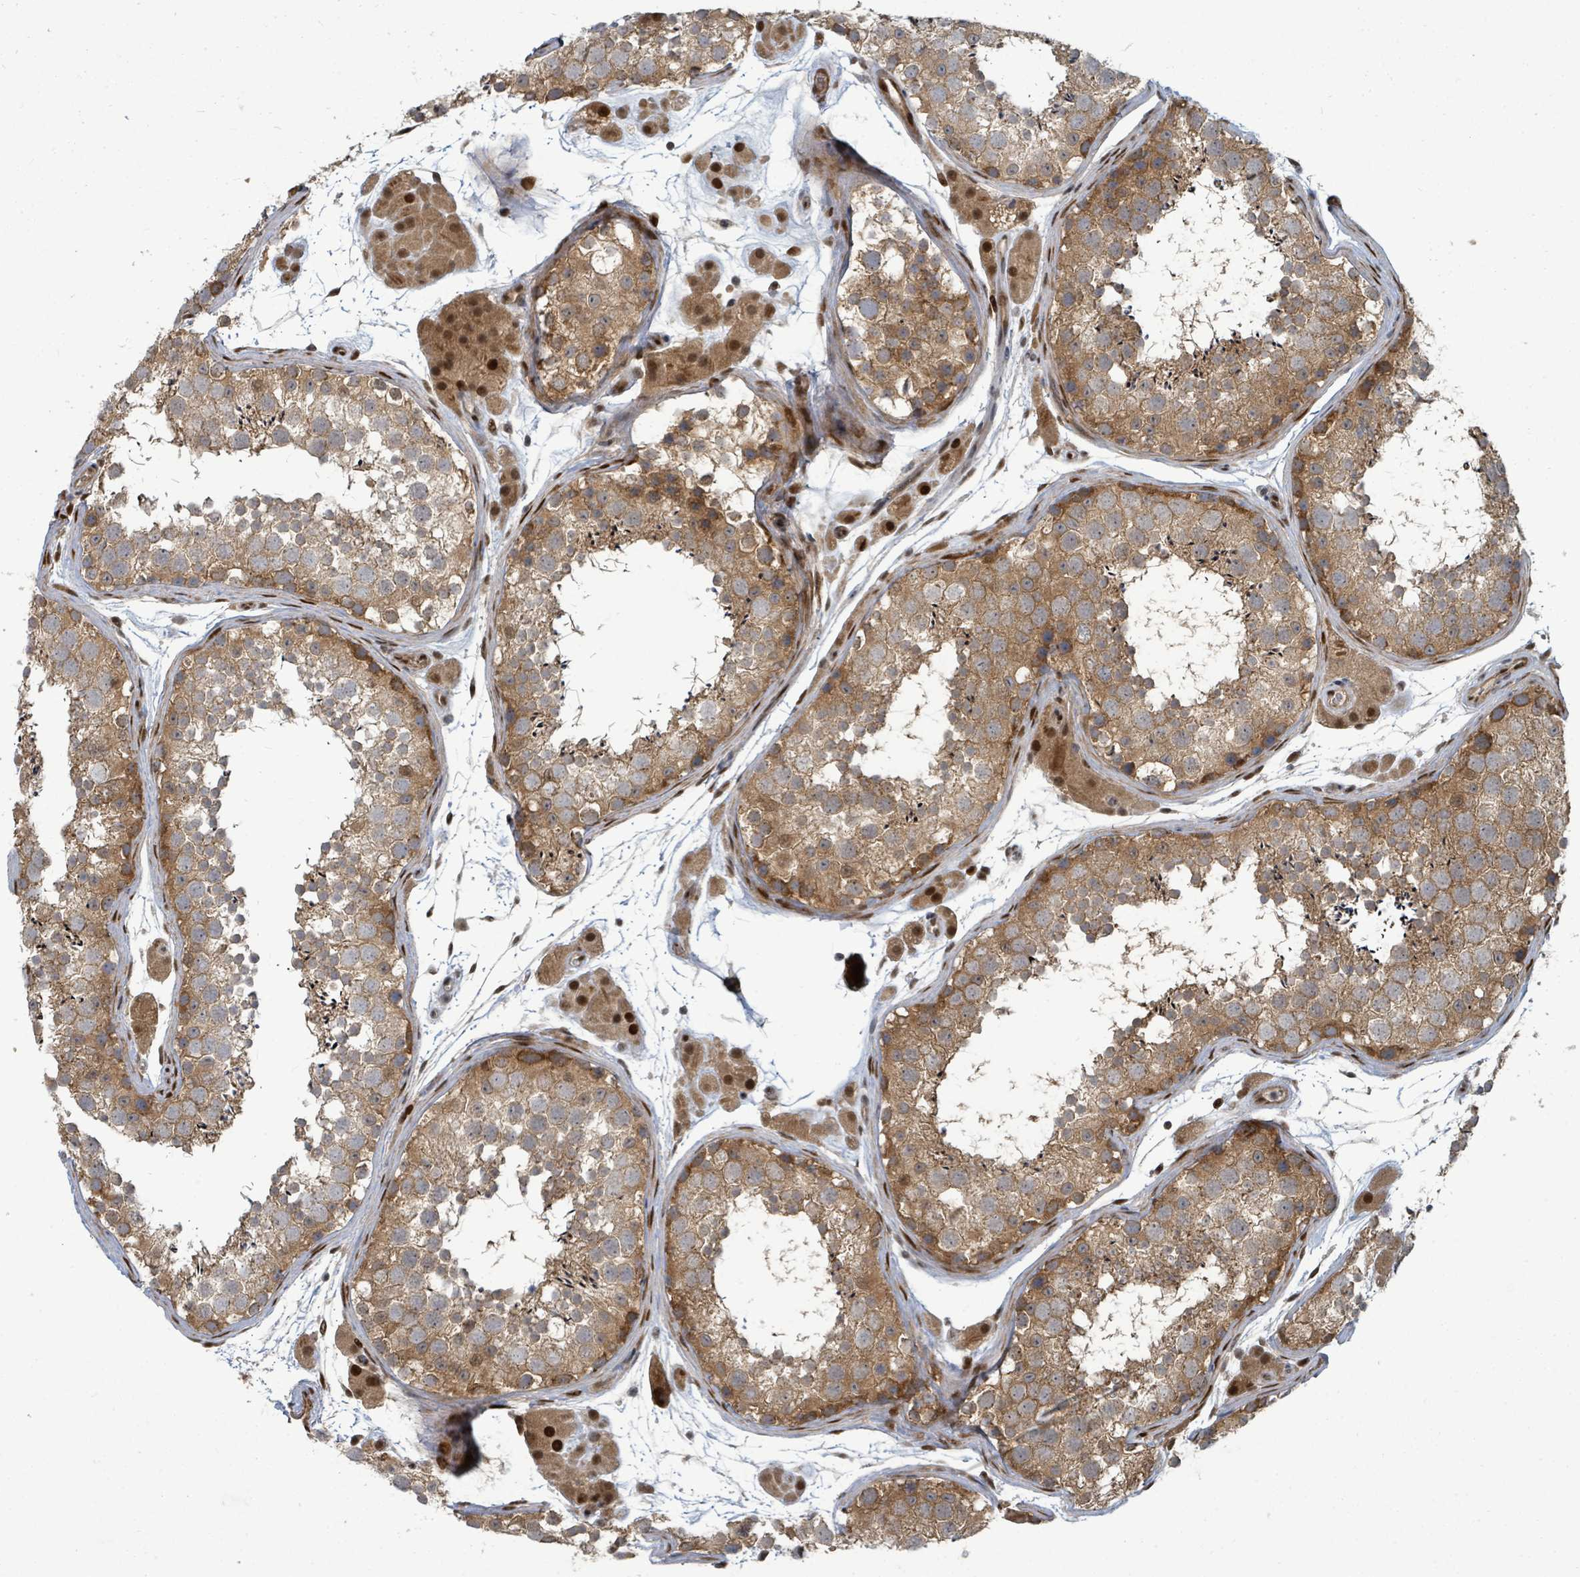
{"staining": {"intensity": "strong", "quantity": ">75%", "location": "cytoplasmic/membranous"}, "tissue": "testis", "cell_type": "Cells in seminiferous ducts", "image_type": "normal", "snomed": [{"axis": "morphology", "description": "Normal tissue, NOS"}, {"axis": "topography", "description": "Testis"}], "caption": "High-power microscopy captured an immunohistochemistry micrograph of benign testis, revealing strong cytoplasmic/membranous positivity in approximately >75% of cells in seminiferous ducts.", "gene": "TRDMT1", "patient": {"sex": "male", "age": 41}}